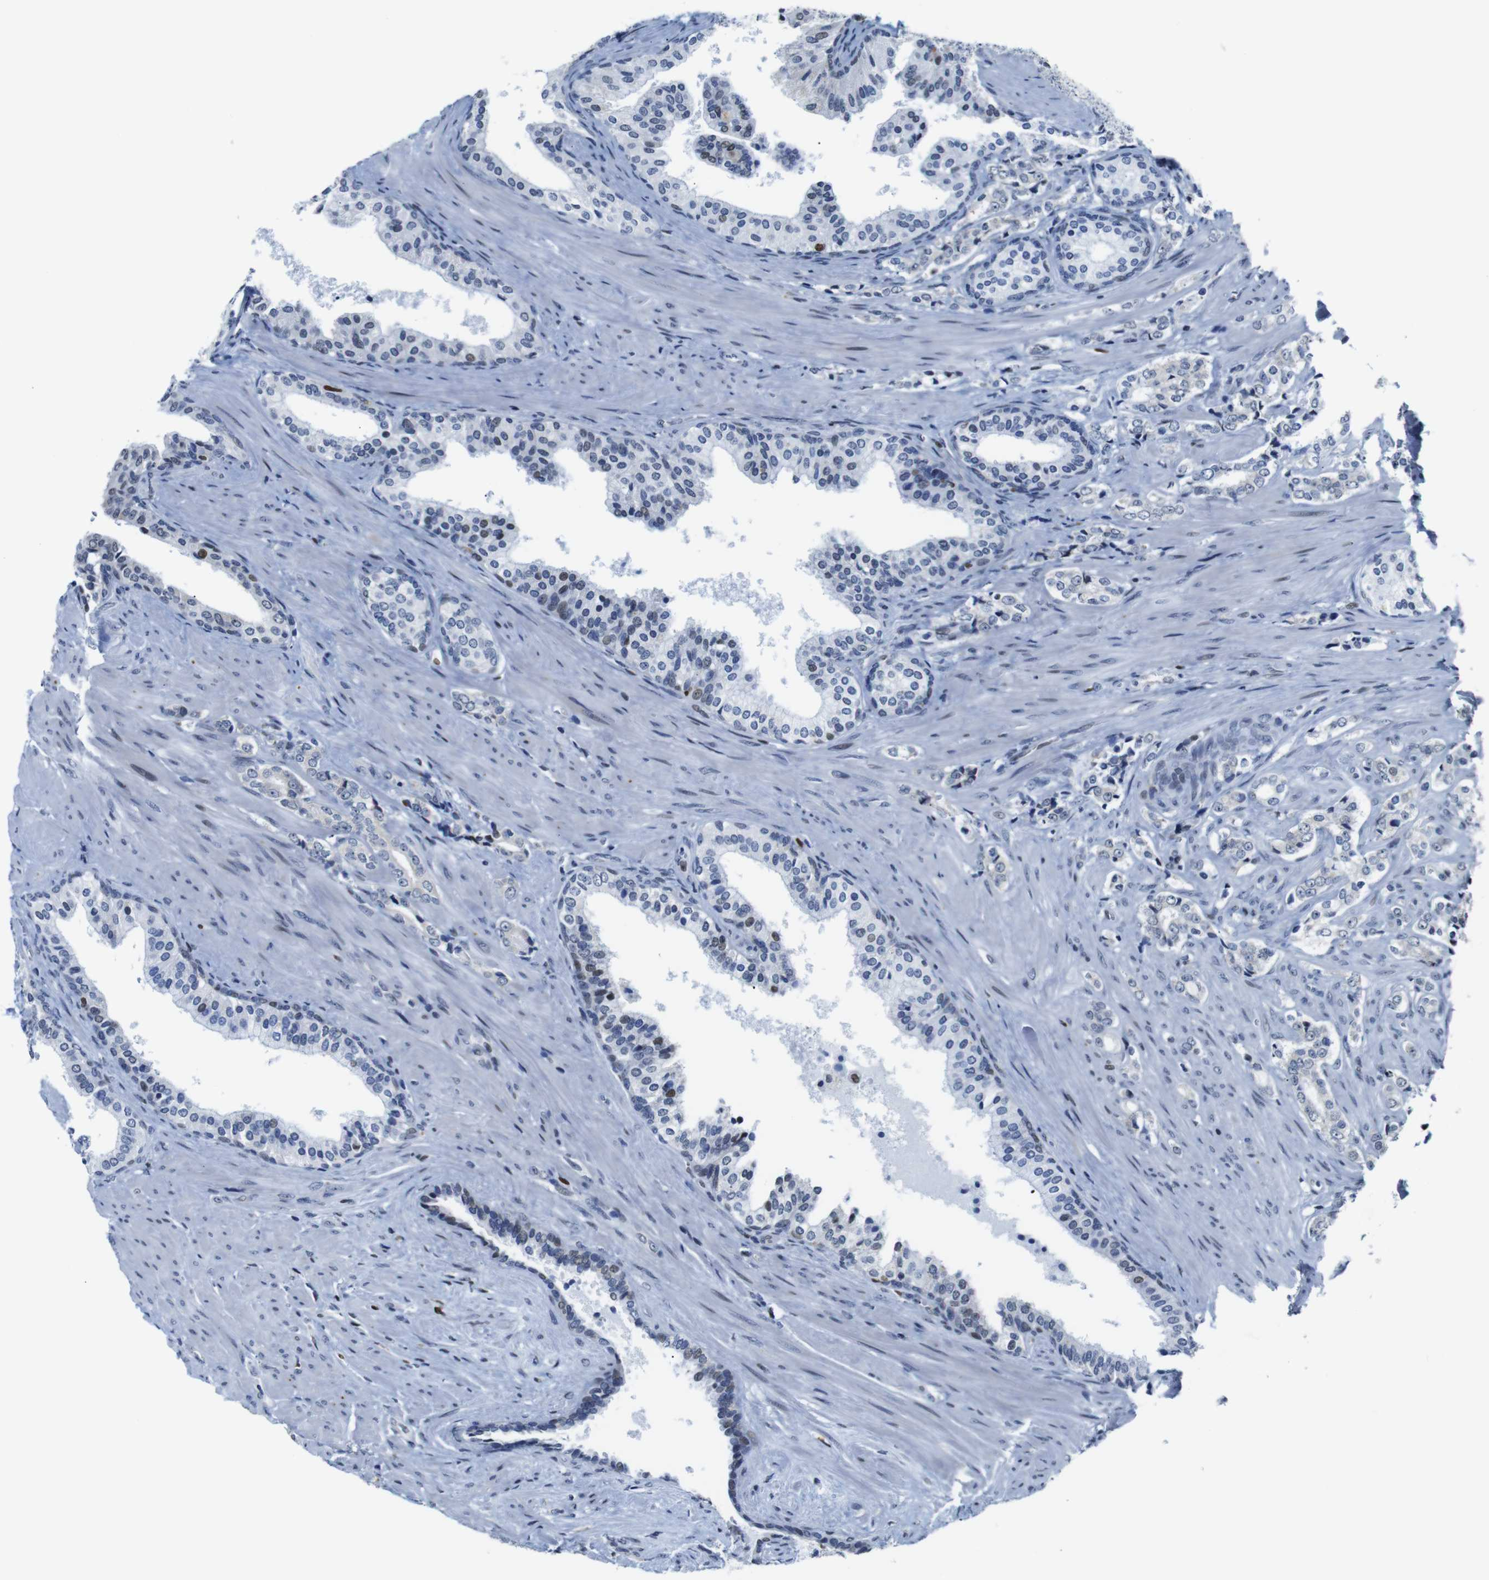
{"staining": {"intensity": "negative", "quantity": "none", "location": "none"}, "tissue": "prostate cancer", "cell_type": "Tumor cells", "image_type": "cancer", "snomed": [{"axis": "morphology", "description": "Adenocarcinoma, Low grade"}, {"axis": "topography", "description": "Prostate"}], "caption": "Prostate cancer was stained to show a protein in brown. There is no significant staining in tumor cells.", "gene": "GATA6", "patient": {"sex": "male", "age": 60}}